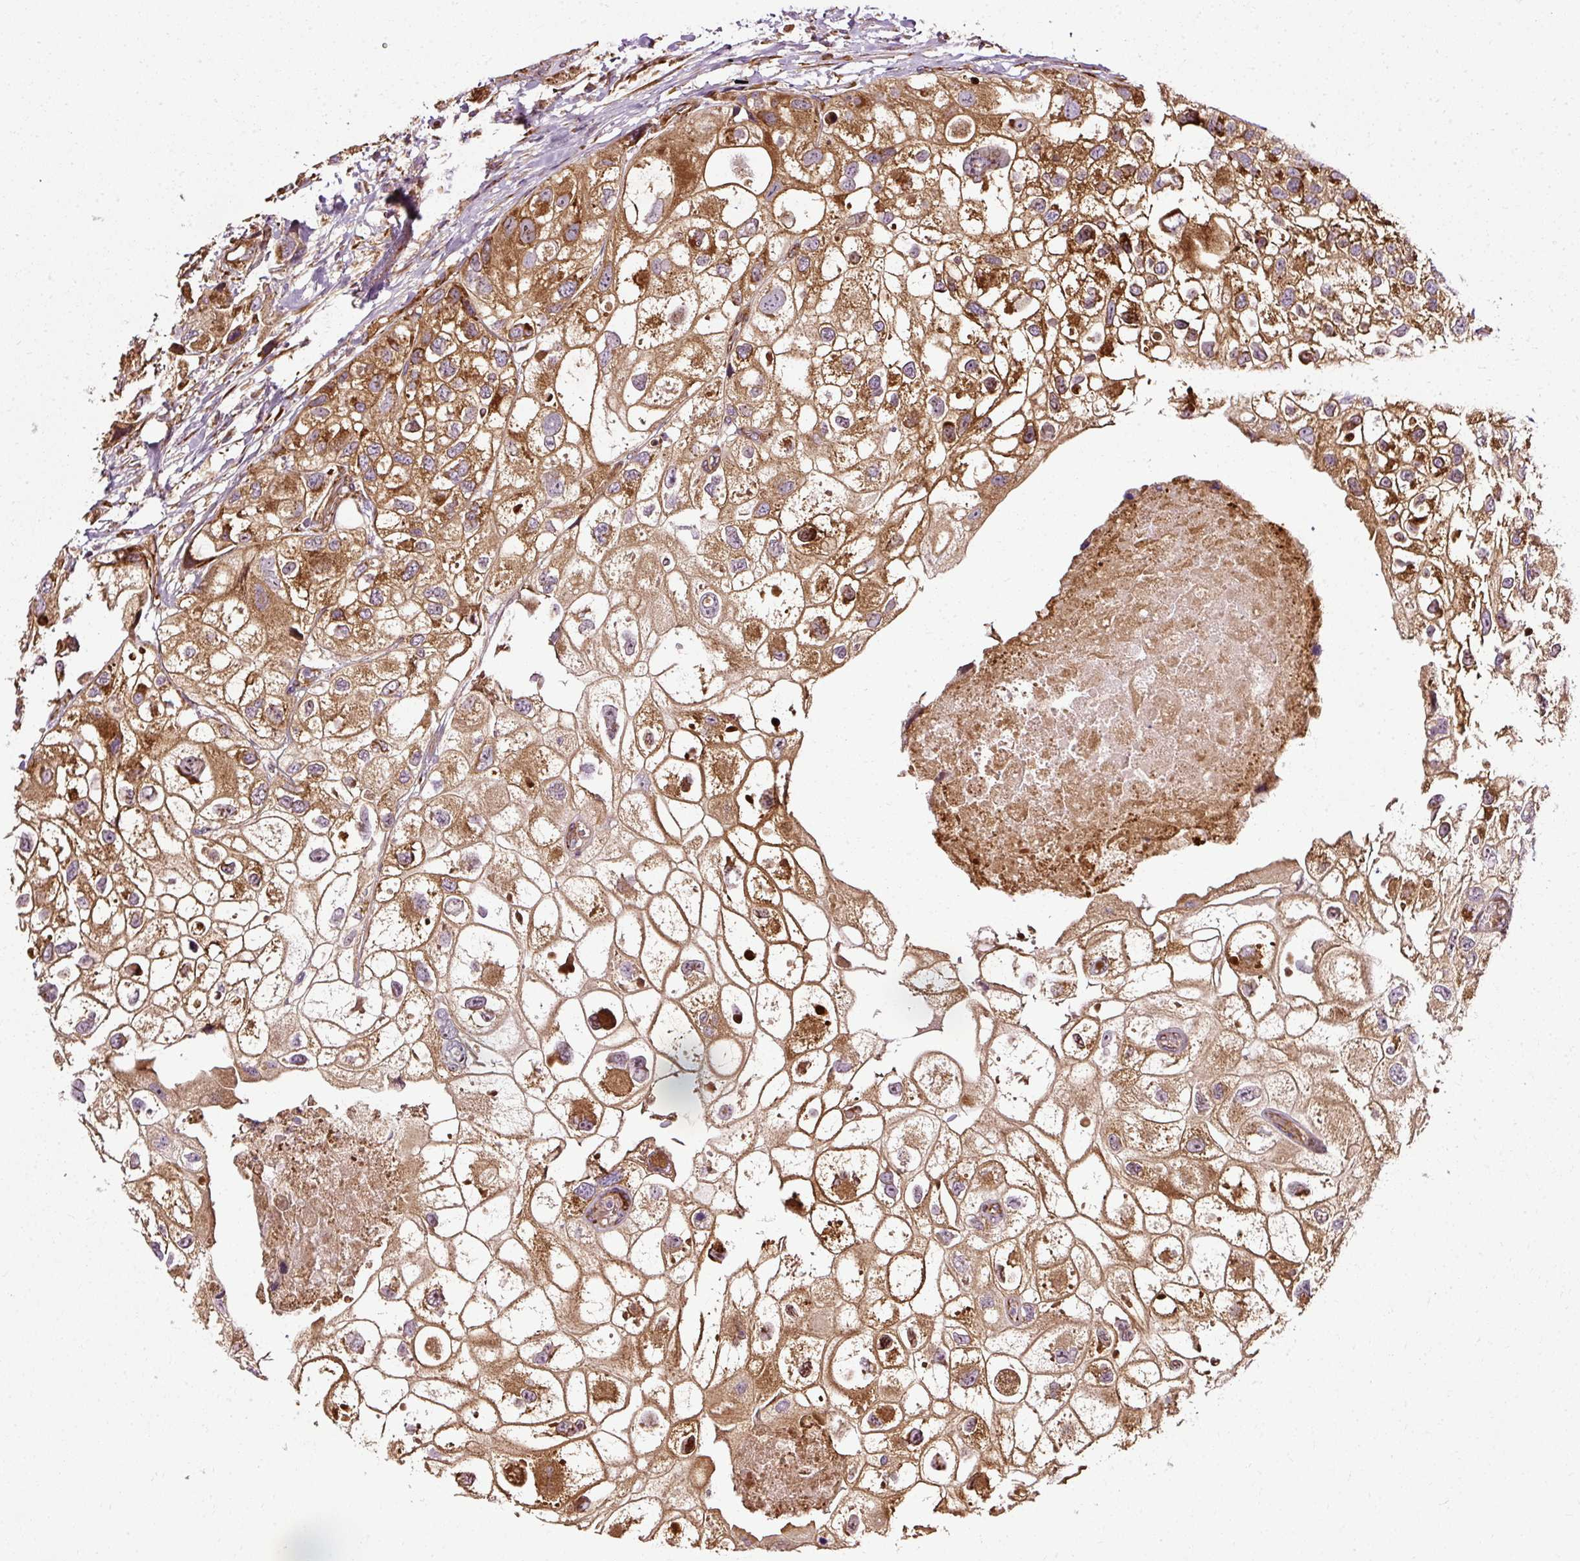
{"staining": {"intensity": "strong", "quantity": ">75%", "location": "cytoplasmic/membranous"}, "tissue": "urothelial cancer", "cell_type": "Tumor cells", "image_type": "cancer", "snomed": [{"axis": "morphology", "description": "Urothelial carcinoma, High grade"}, {"axis": "topography", "description": "Urinary bladder"}], "caption": "A brown stain highlights strong cytoplasmic/membranous expression of a protein in urothelial carcinoma (high-grade) tumor cells.", "gene": "ISCU", "patient": {"sex": "female", "age": 64}}